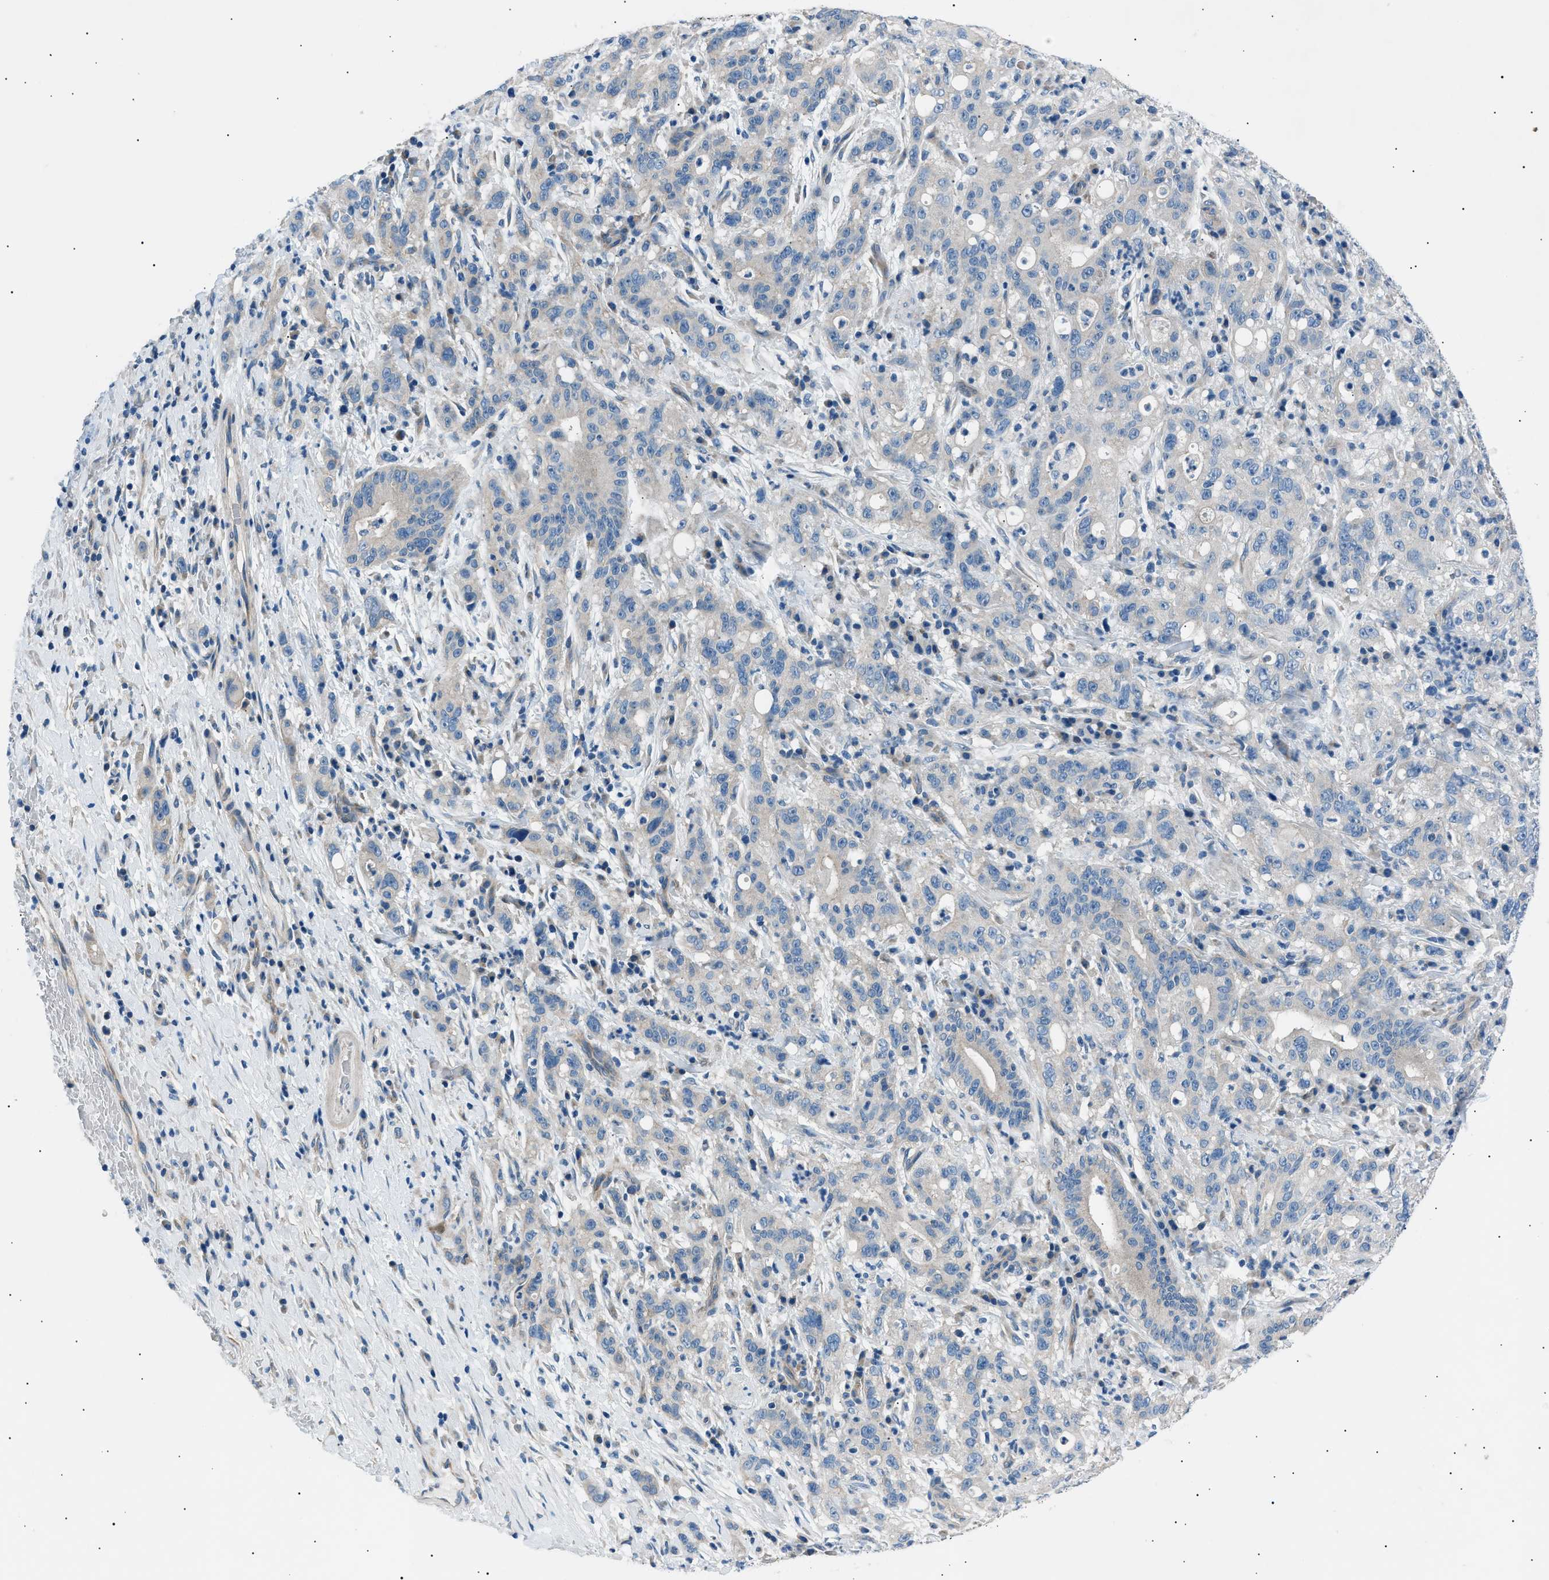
{"staining": {"intensity": "negative", "quantity": "none", "location": "none"}, "tissue": "liver cancer", "cell_type": "Tumor cells", "image_type": "cancer", "snomed": [{"axis": "morphology", "description": "Cholangiocarcinoma"}, {"axis": "topography", "description": "Liver"}], "caption": "This is an immunohistochemistry histopathology image of human liver cholangiocarcinoma. There is no expression in tumor cells.", "gene": "LRRC37B", "patient": {"sex": "female", "age": 38}}